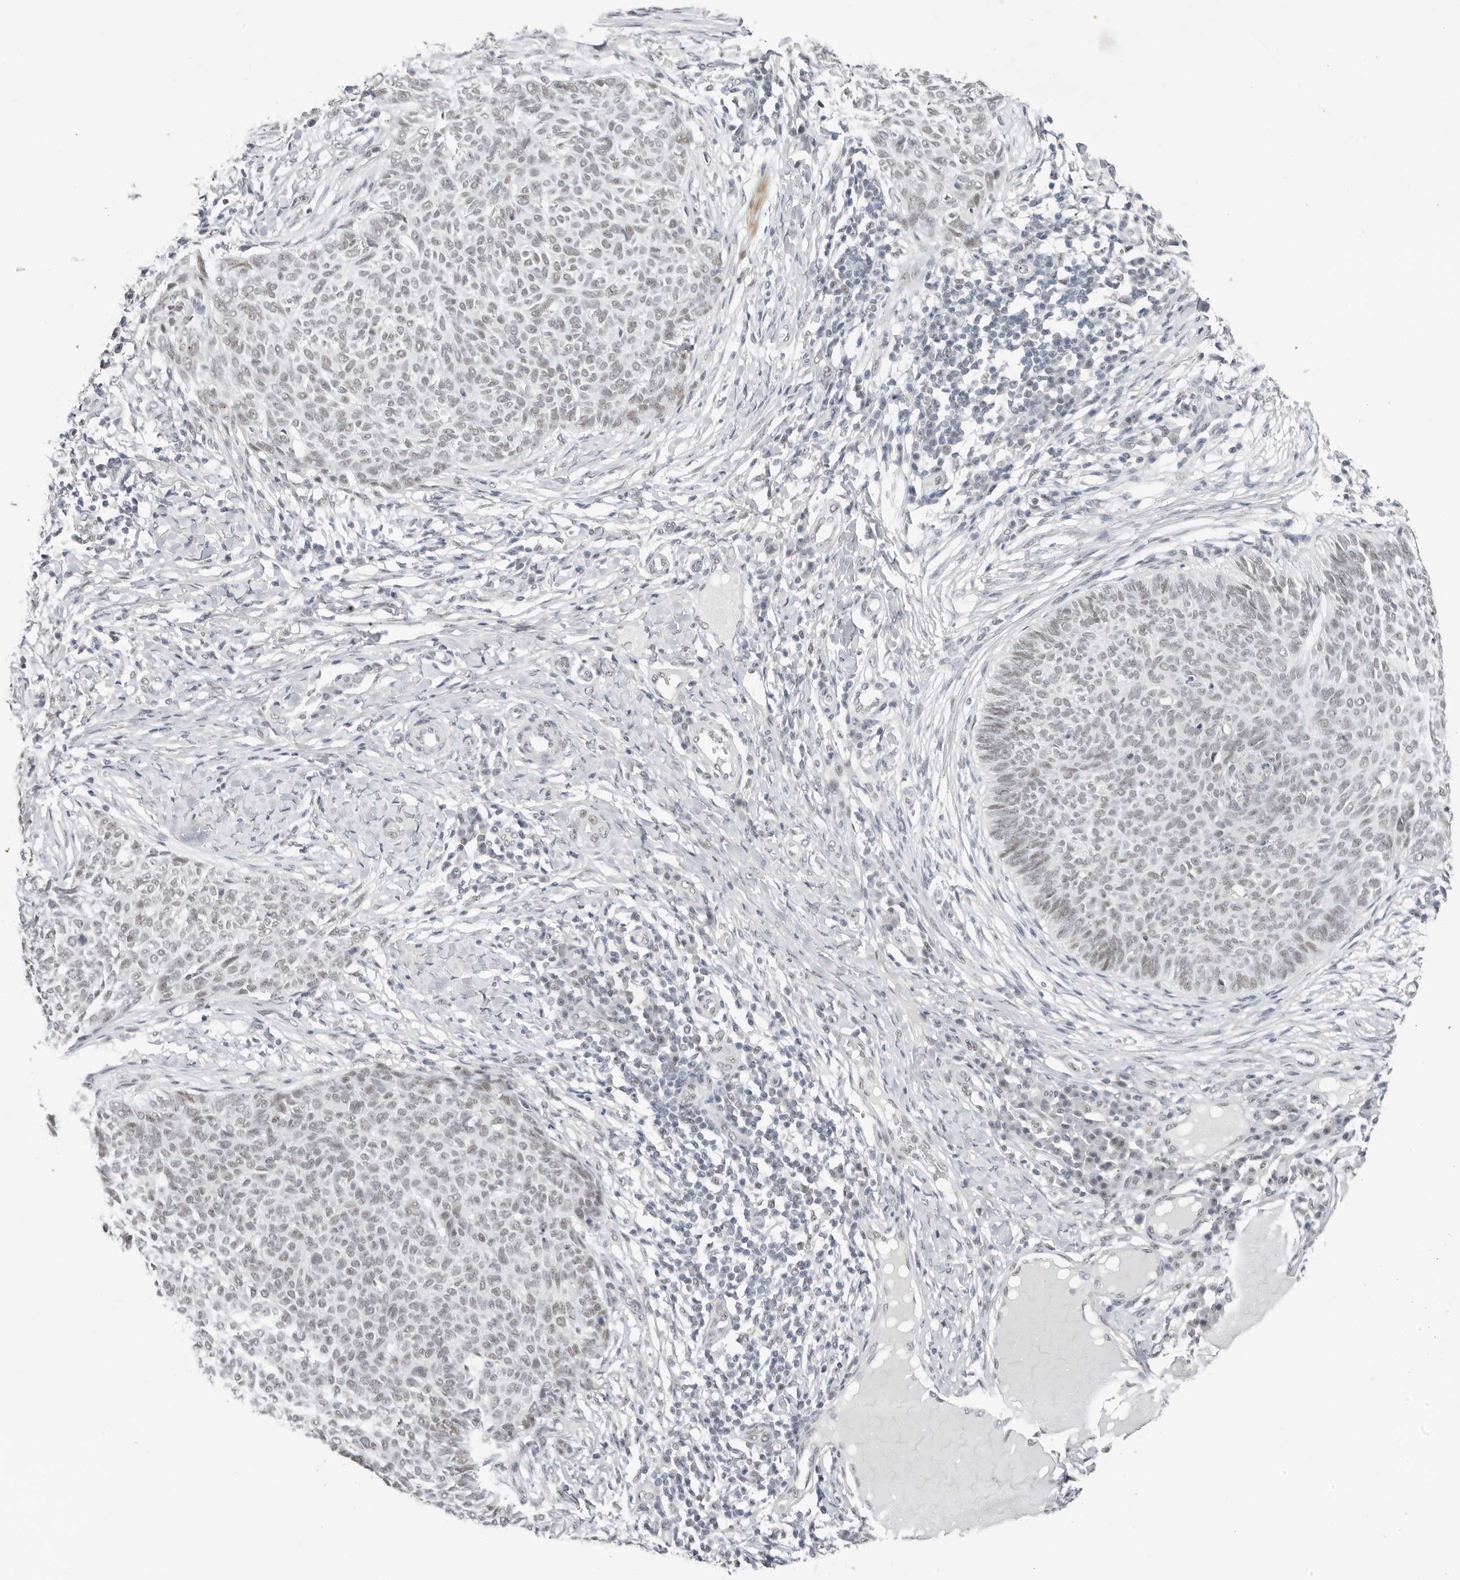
{"staining": {"intensity": "weak", "quantity": "<25%", "location": "nuclear"}, "tissue": "skin cancer", "cell_type": "Tumor cells", "image_type": "cancer", "snomed": [{"axis": "morphology", "description": "Normal tissue, NOS"}, {"axis": "morphology", "description": "Basal cell carcinoma"}, {"axis": "topography", "description": "Skin"}], "caption": "Skin basal cell carcinoma was stained to show a protein in brown. There is no significant staining in tumor cells.", "gene": "LARP7", "patient": {"sex": "male", "age": 50}}